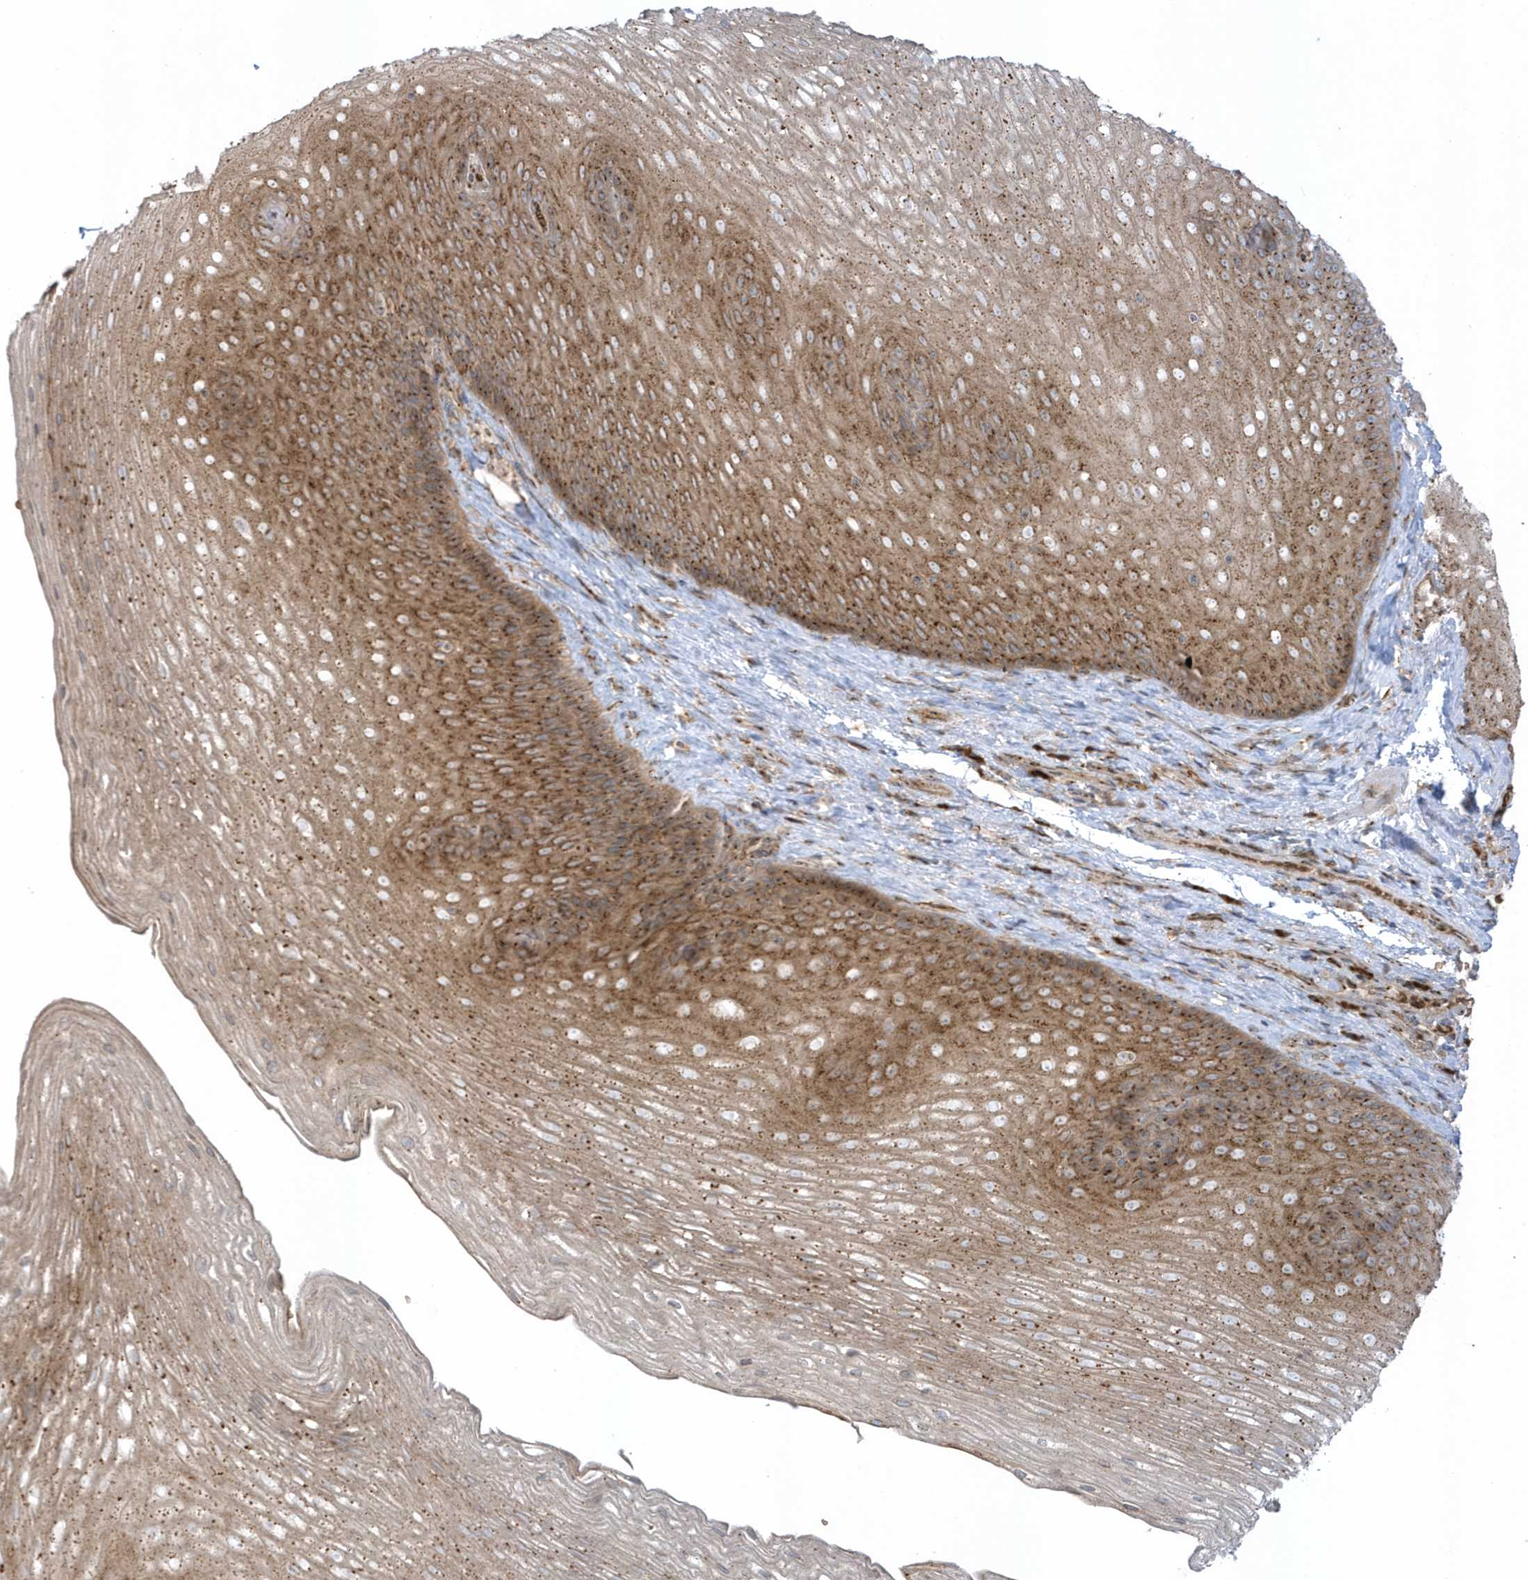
{"staining": {"intensity": "moderate", "quantity": ">75%", "location": "cytoplasmic/membranous"}, "tissue": "esophagus", "cell_type": "Squamous epithelial cells", "image_type": "normal", "snomed": [{"axis": "morphology", "description": "Normal tissue, NOS"}, {"axis": "topography", "description": "Esophagus"}], "caption": "The histopathology image reveals a brown stain indicating the presence of a protein in the cytoplasmic/membranous of squamous epithelial cells in esophagus. (DAB IHC, brown staining for protein, blue staining for nuclei).", "gene": "RPP40", "patient": {"sex": "female", "age": 66}}